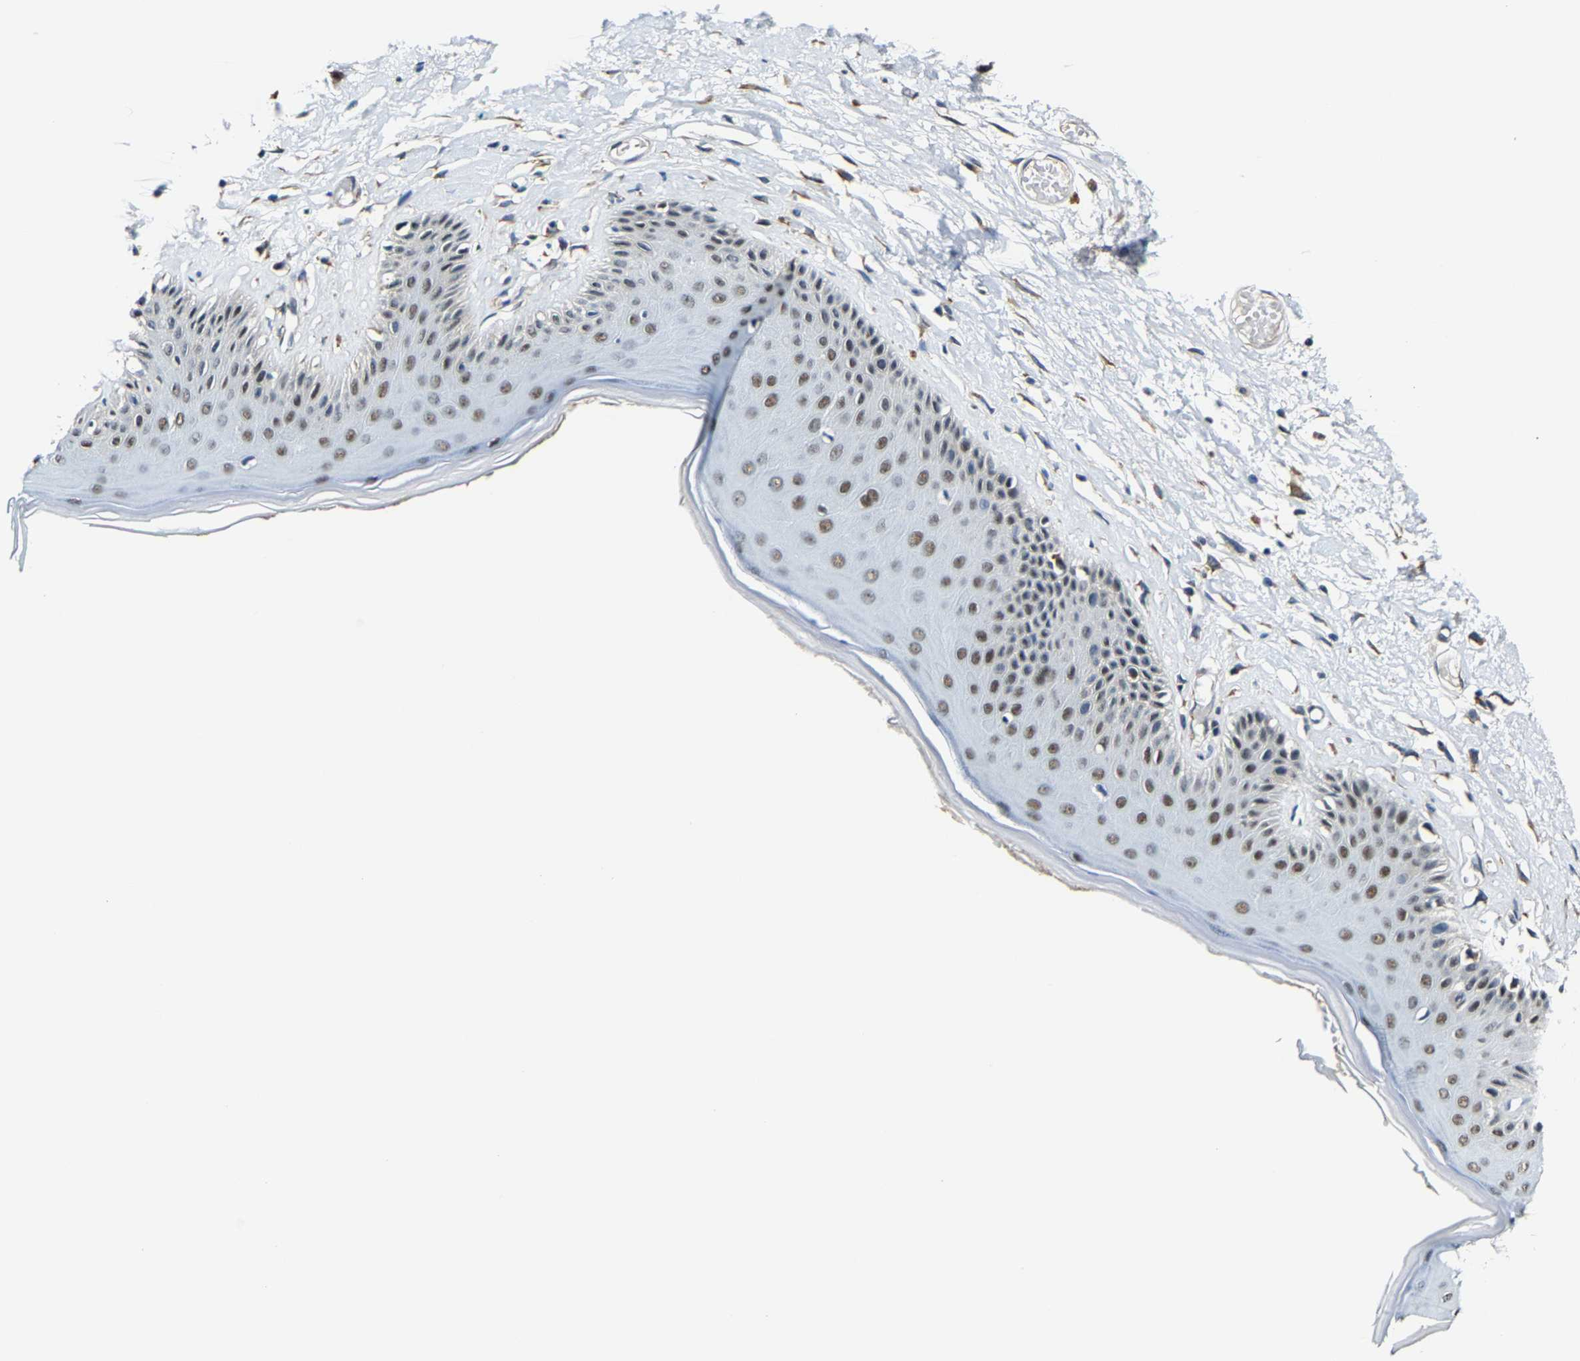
{"staining": {"intensity": "moderate", "quantity": "25%-75%", "location": "nuclear"}, "tissue": "skin", "cell_type": "Epidermal cells", "image_type": "normal", "snomed": [{"axis": "morphology", "description": "Normal tissue, NOS"}, {"axis": "topography", "description": "Vulva"}], "caption": "Protein expression analysis of benign skin reveals moderate nuclear staining in approximately 25%-75% of epidermal cells.", "gene": "METTL1", "patient": {"sex": "female", "age": 73}}